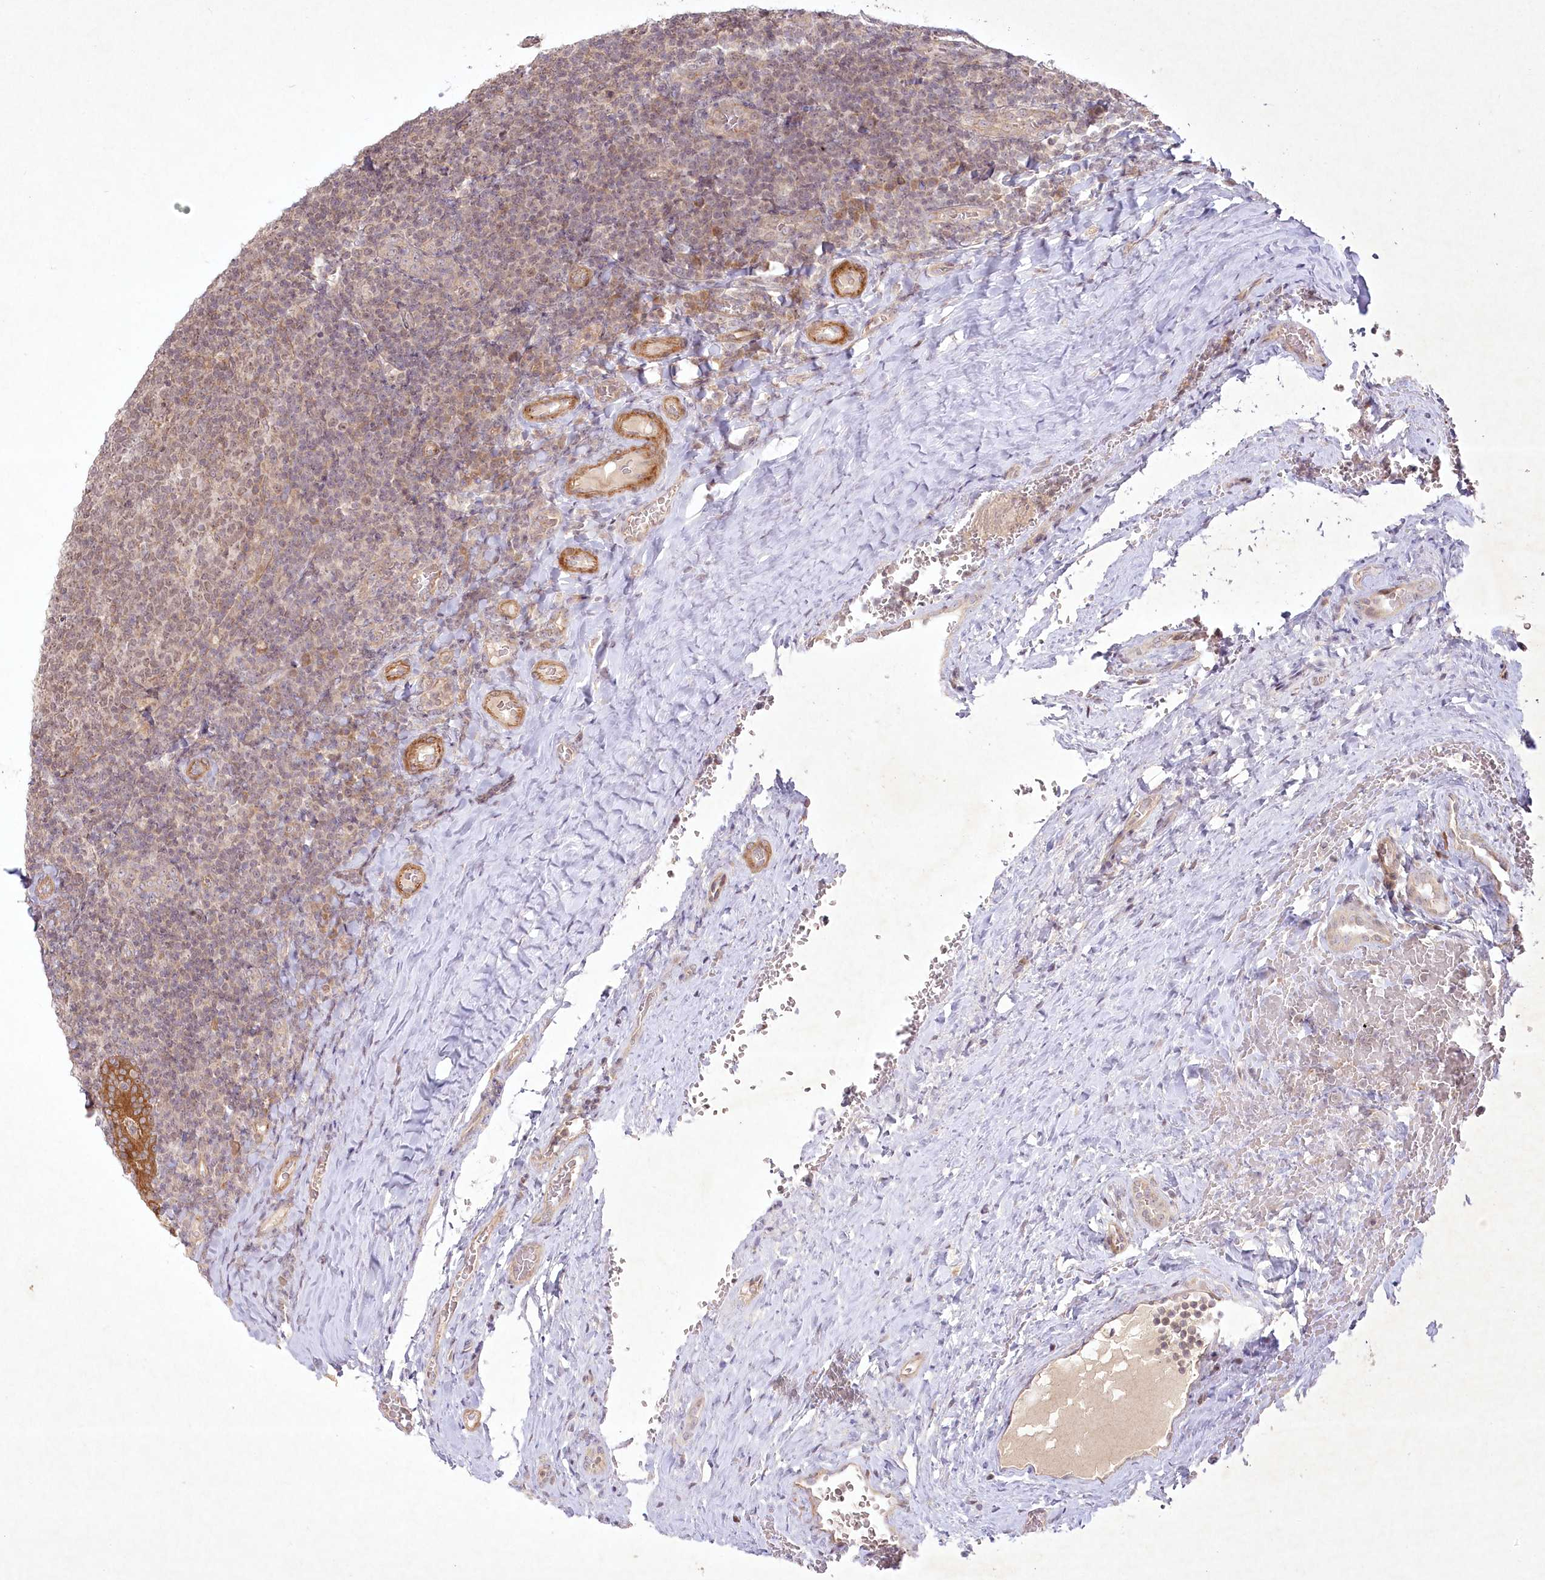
{"staining": {"intensity": "weak", "quantity": "<25%", "location": "nuclear"}, "tissue": "tonsil", "cell_type": "Germinal center cells", "image_type": "normal", "snomed": [{"axis": "morphology", "description": "Normal tissue, NOS"}, {"axis": "topography", "description": "Tonsil"}], "caption": "The histopathology image exhibits no significant positivity in germinal center cells of tonsil. (DAB immunohistochemistry with hematoxylin counter stain).", "gene": "SH2D3A", "patient": {"sex": "male", "age": 17}}